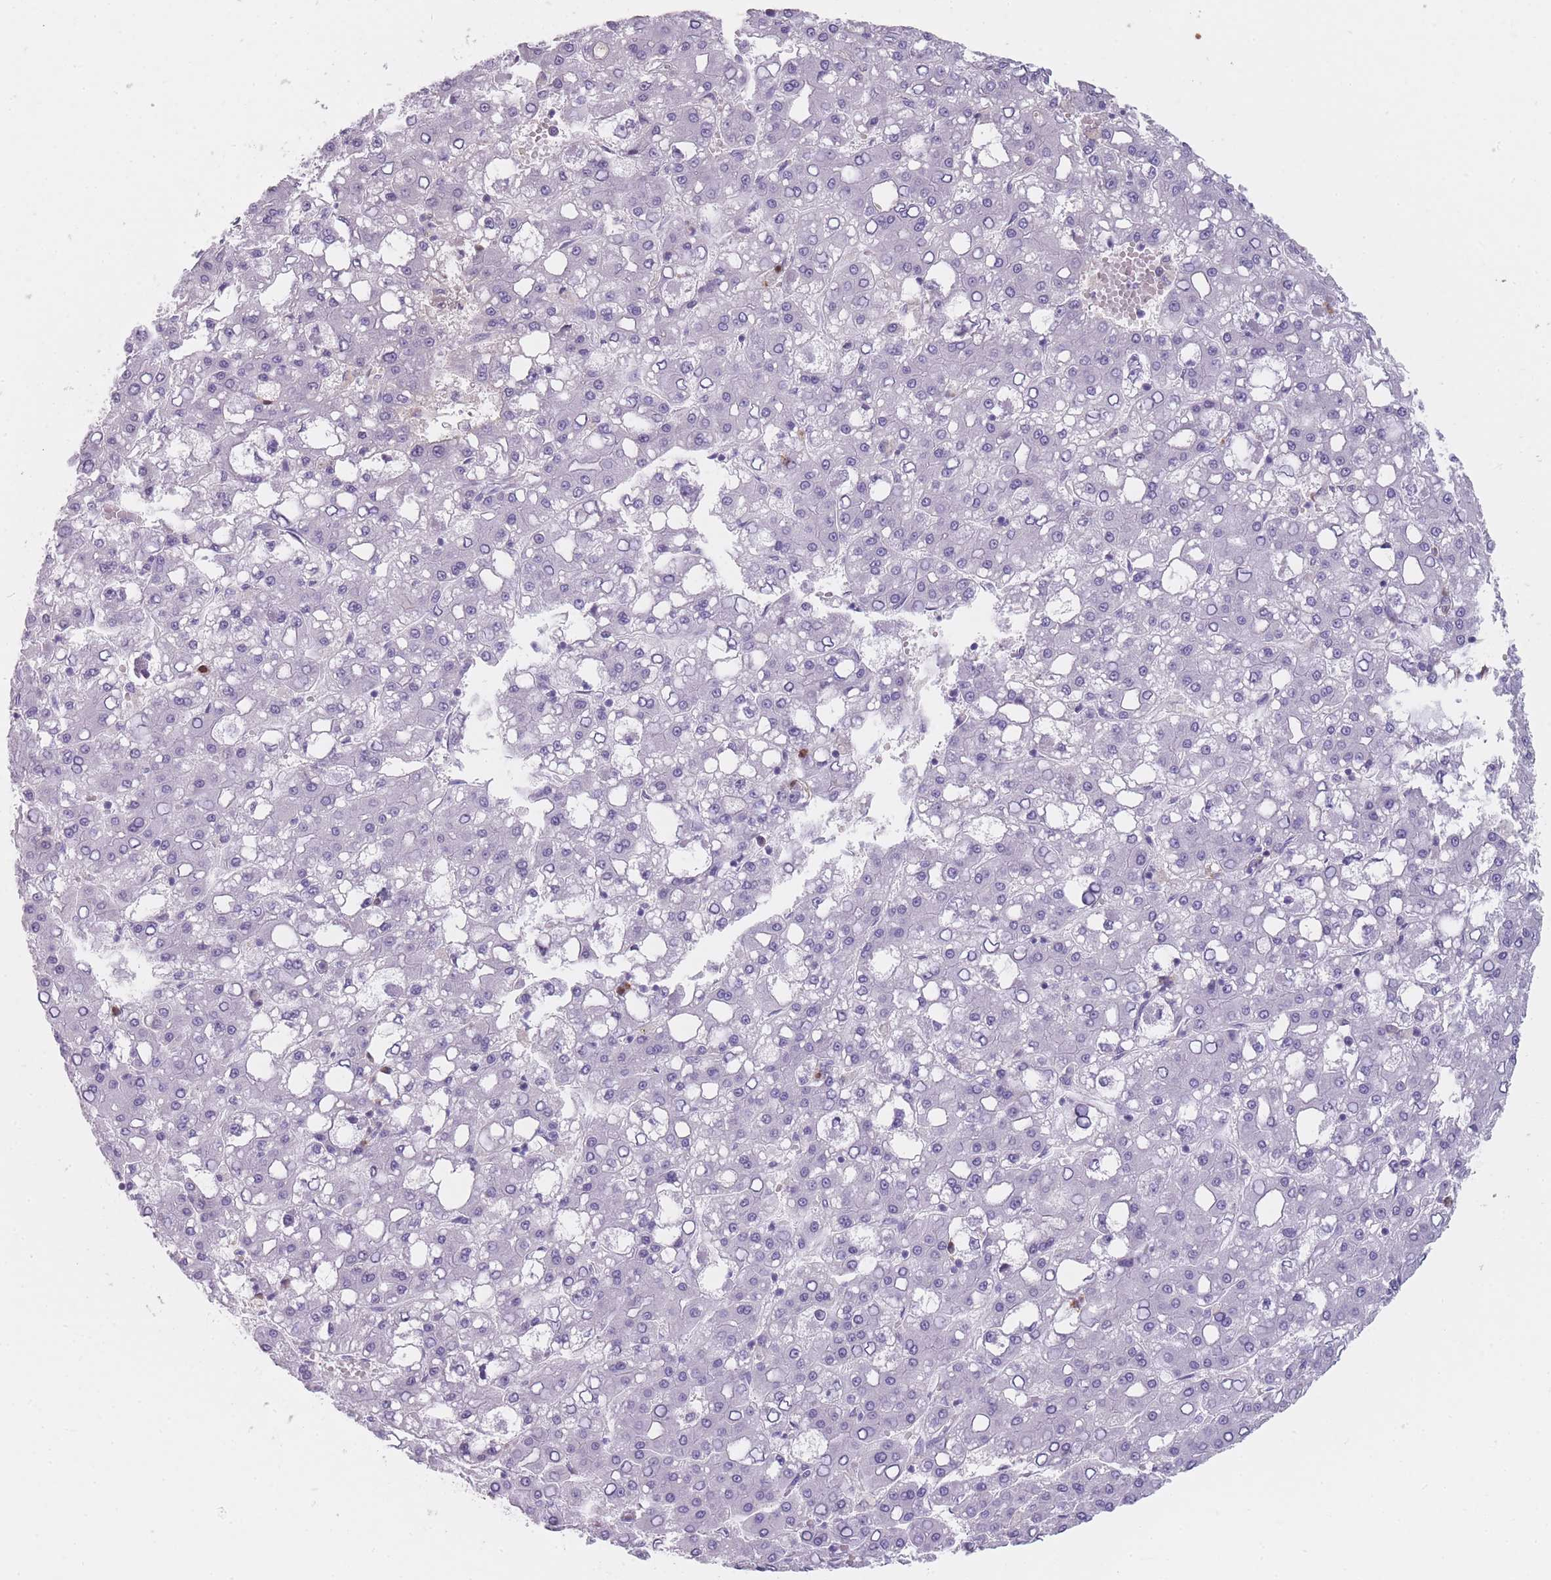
{"staining": {"intensity": "negative", "quantity": "none", "location": "none"}, "tissue": "liver cancer", "cell_type": "Tumor cells", "image_type": "cancer", "snomed": [{"axis": "morphology", "description": "Carcinoma, Hepatocellular, NOS"}, {"axis": "topography", "description": "Liver"}], "caption": "This image is of hepatocellular carcinoma (liver) stained with immunohistochemistry (IHC) to label a protein in brown with the nuclei are counter-stained blue. There is no expression in tumor cells.", "gene": "CR1L", "patient": {"sex": "male", "age": 65}}